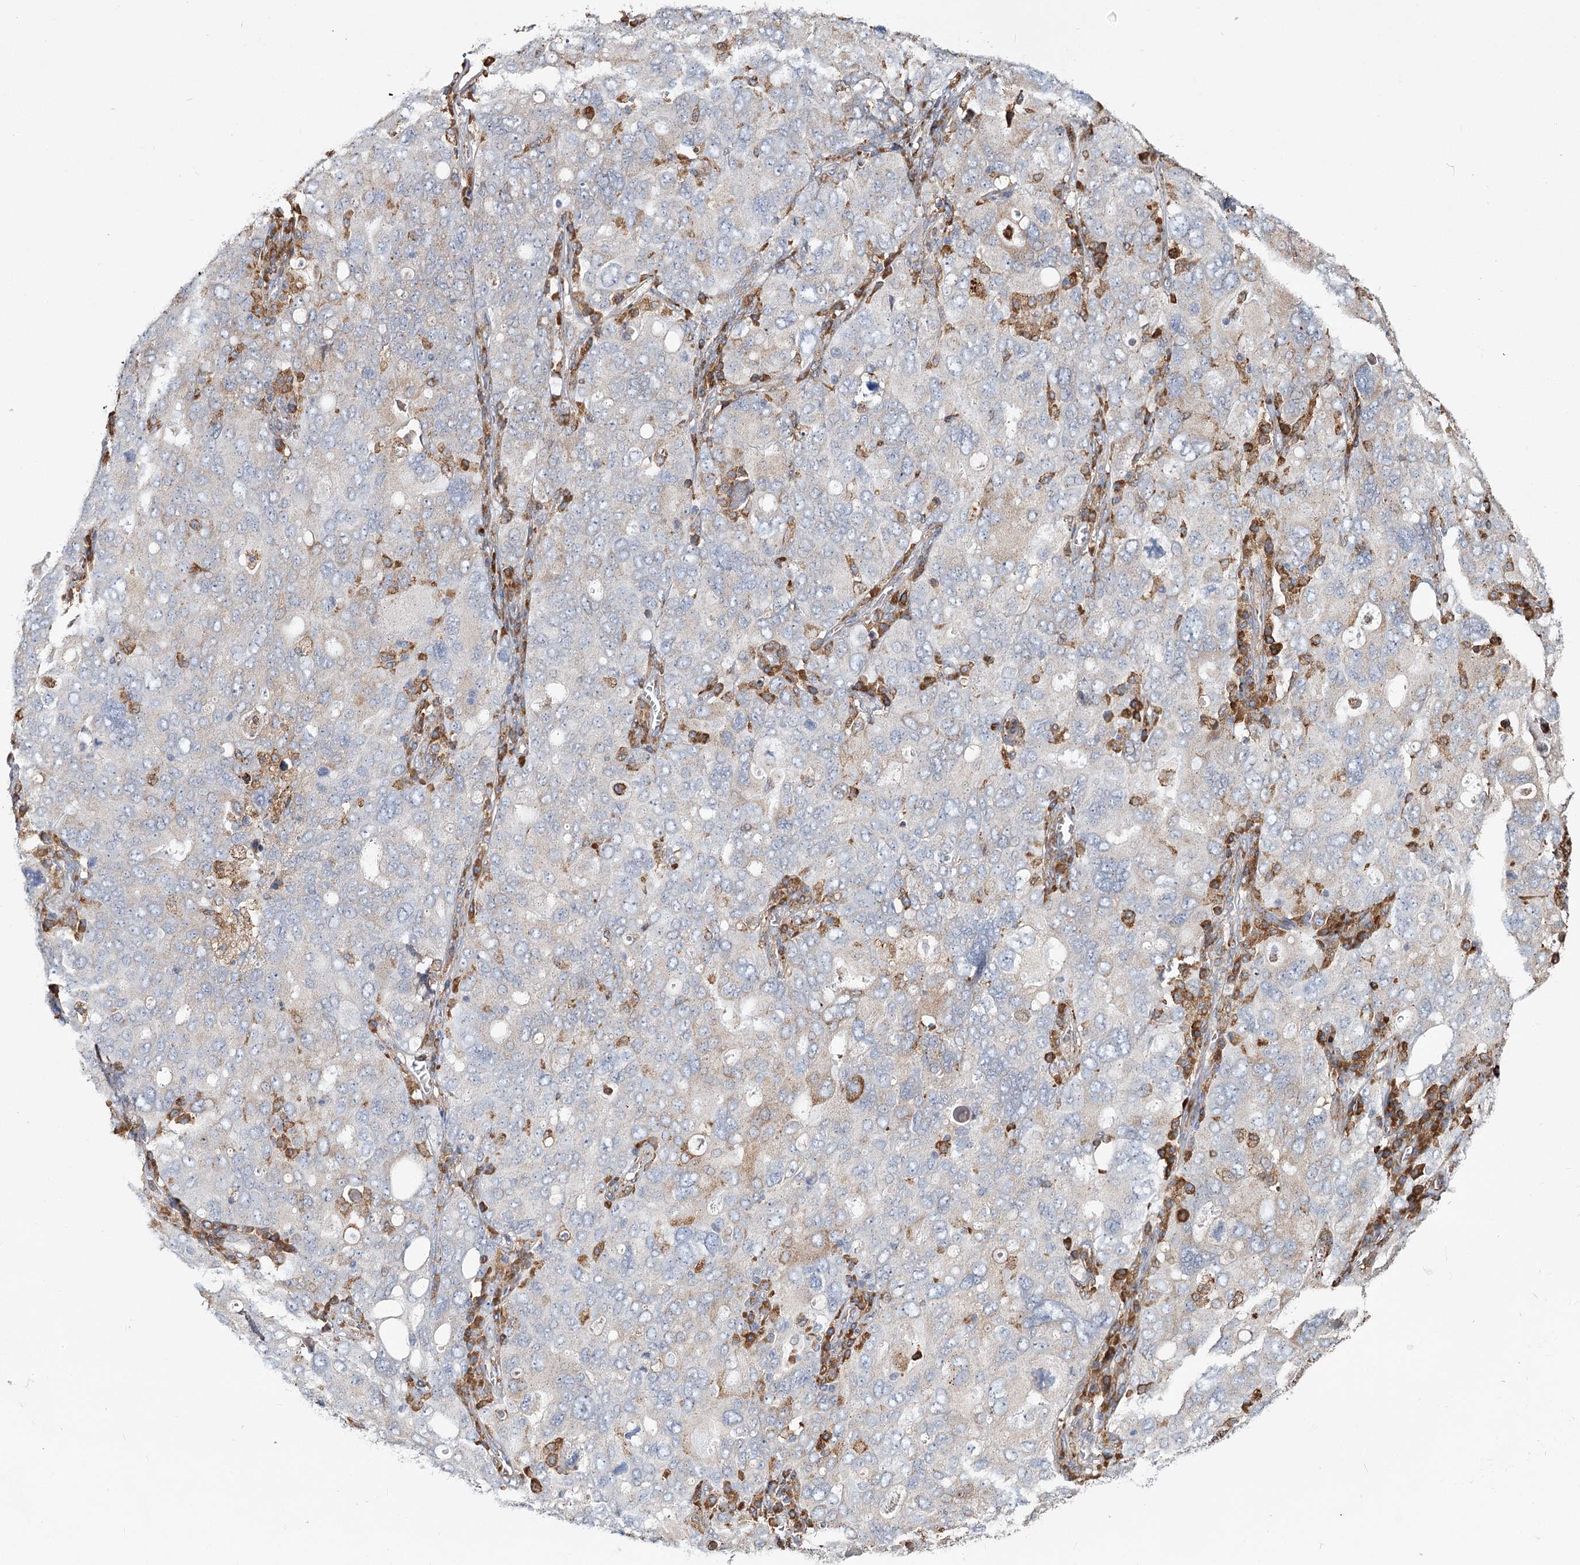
{"staining": {"intensity": "negative", "quantity": "none", "location": "none"}, "tissue": "ovarian cancer", "cell_type": "Tumor cells", "image_type": "cancer", "snomed": [{"axis": "morphology", "description": "Carcinoma, endometroid"}, {"axis": "topography", "description": "Ovary"}], "caption": "DAB (3,3'-diaminobenzidine) immunohistochemical staining of human ovarian endometroid carcinoma demonstrates no significant staining in tumor cells.", "gene": "ZCCHC9", "patient": {"sex": "female", "age": 62}}